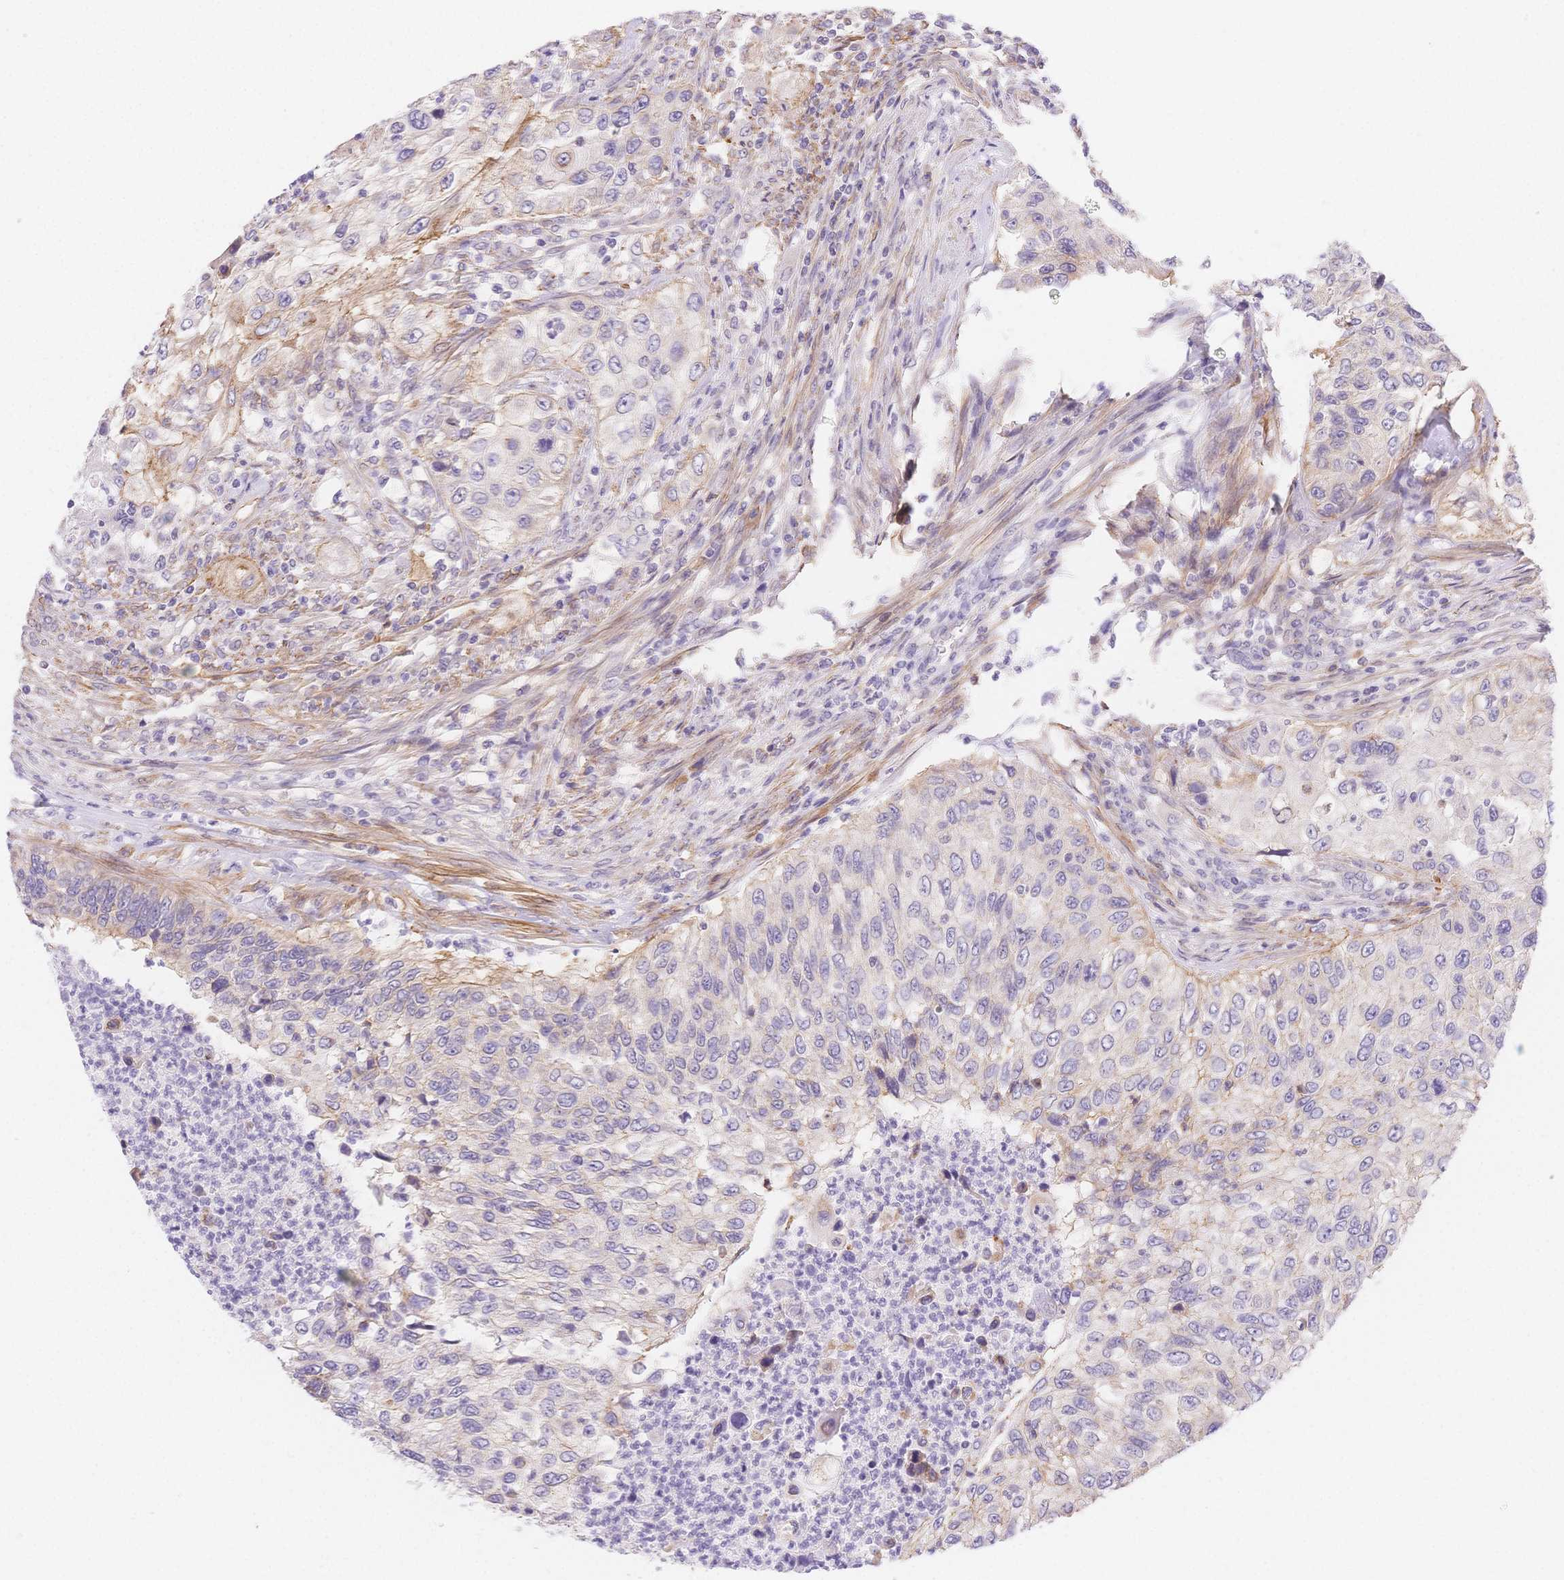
{"staining": {"intensity": "weak", "quantity": "<25%", "location": "cytoplasmic/membranous"}, "tissue": "urothelial cancer", "cell_type": "Tumor cells", "image_type": "cancer", "snomed": [{"axis": "morphology", "description": "Urothelial carcinoma, High grade"}, {"axis": "topography", "description": "Urinary bladder"}], "caption": "High-grade urothelial carcinoma stained for a protein using IHC displays no positivity tumor cells.", "gene": "CSN1S1", "patient": {"sex": "female", "age": 60}}